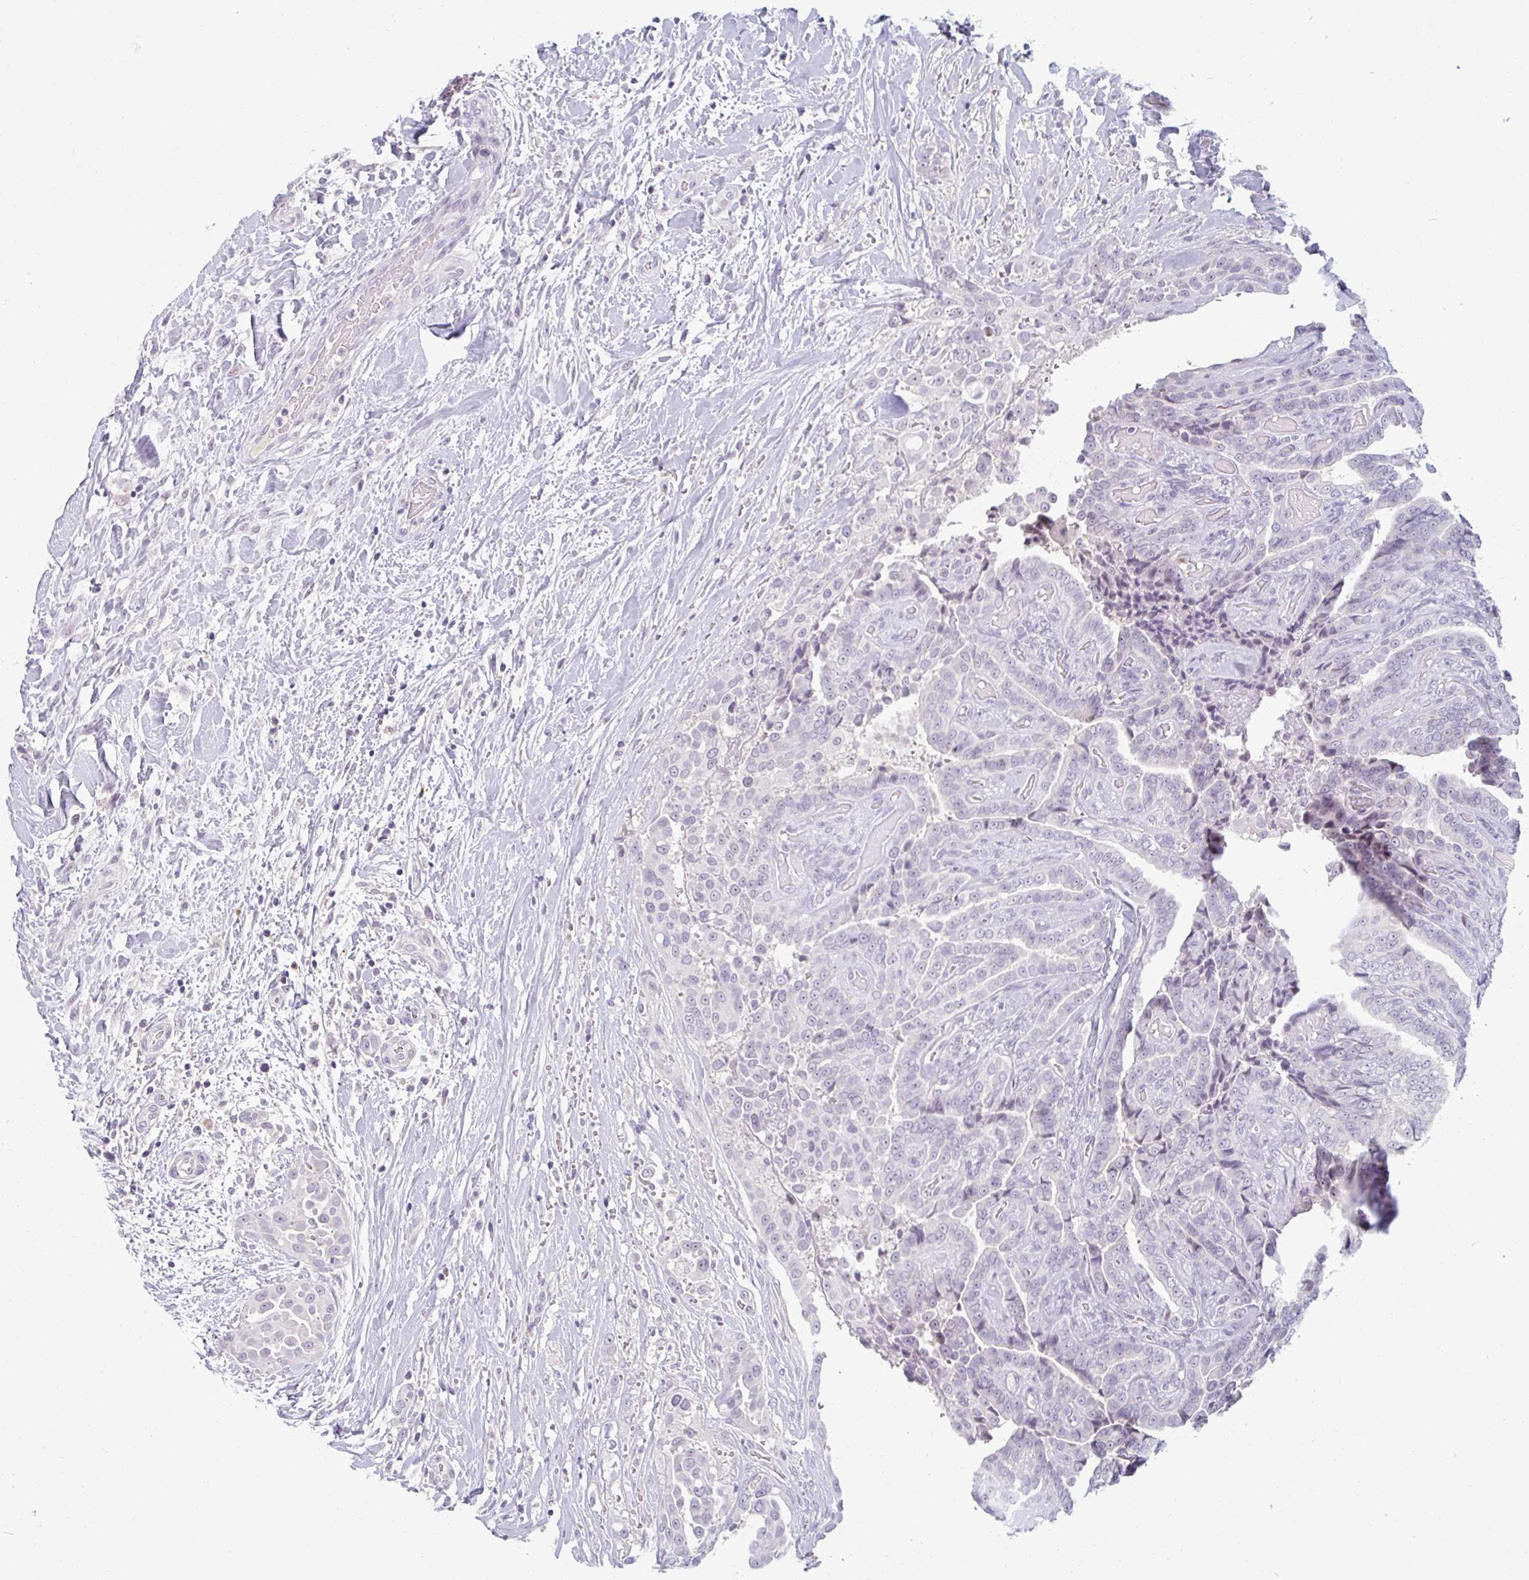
{"staining": {"intensity": "negative", "quantity": "none", "location": "none"}, "tissue": "thyroid cancer", "cell_type": "Tumor cells", "image_type": "cancer", "snomed": [{"axis": "morphology", "description": "Papillary adenocarcinoma, NOS"}, {"axis": "topography", "description": "Thyroid gland"}], "caption": "Thyroid papillary adenocarcinoma was stained to show a protein in brown. There is no significant positivity in tumor cells.", "gene": "PPFIA4", "patient": {"sex": "male", "age": 61}}